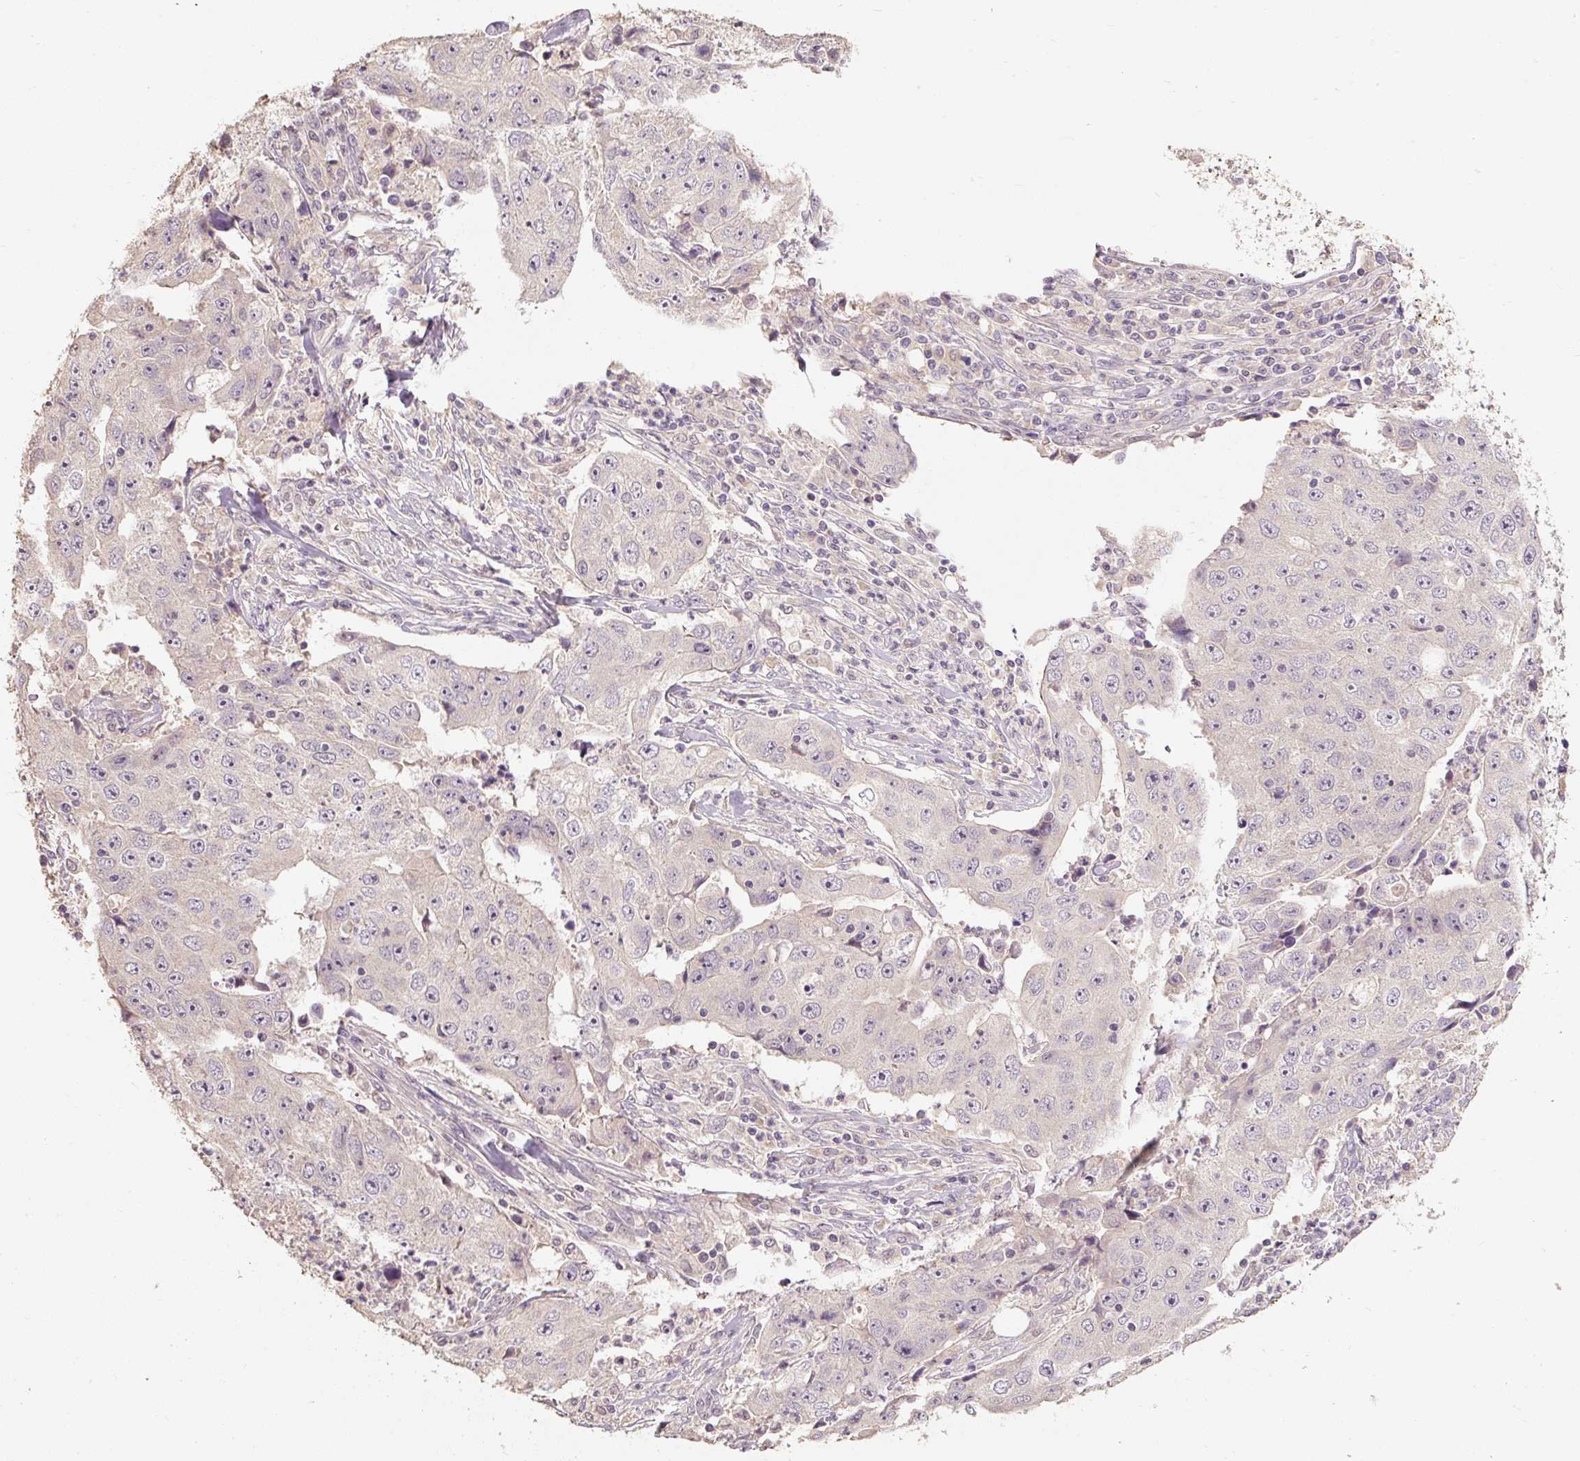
{"staining": {"intensity": "negative", "quantity": "none", "location": "none"}, "tissue": "lung cancer", "cell_type": "Tumor cells", "image_type": "cancer", "snomed": [{"axis": "morphology", "description": "Squamous cell carcinoma, NOS"}, {"axis": "topography", "description": "Lung"}], "caption": "High magnification brightfield microscopy of lung cancer (squamous cell carcinoma) stained with DAB (brown) and counterstained with hematoxylin (blue): tumor cells show no significant staining.", "gene": "CFAP65", "patient": {"sex": "male", "age": 64}}